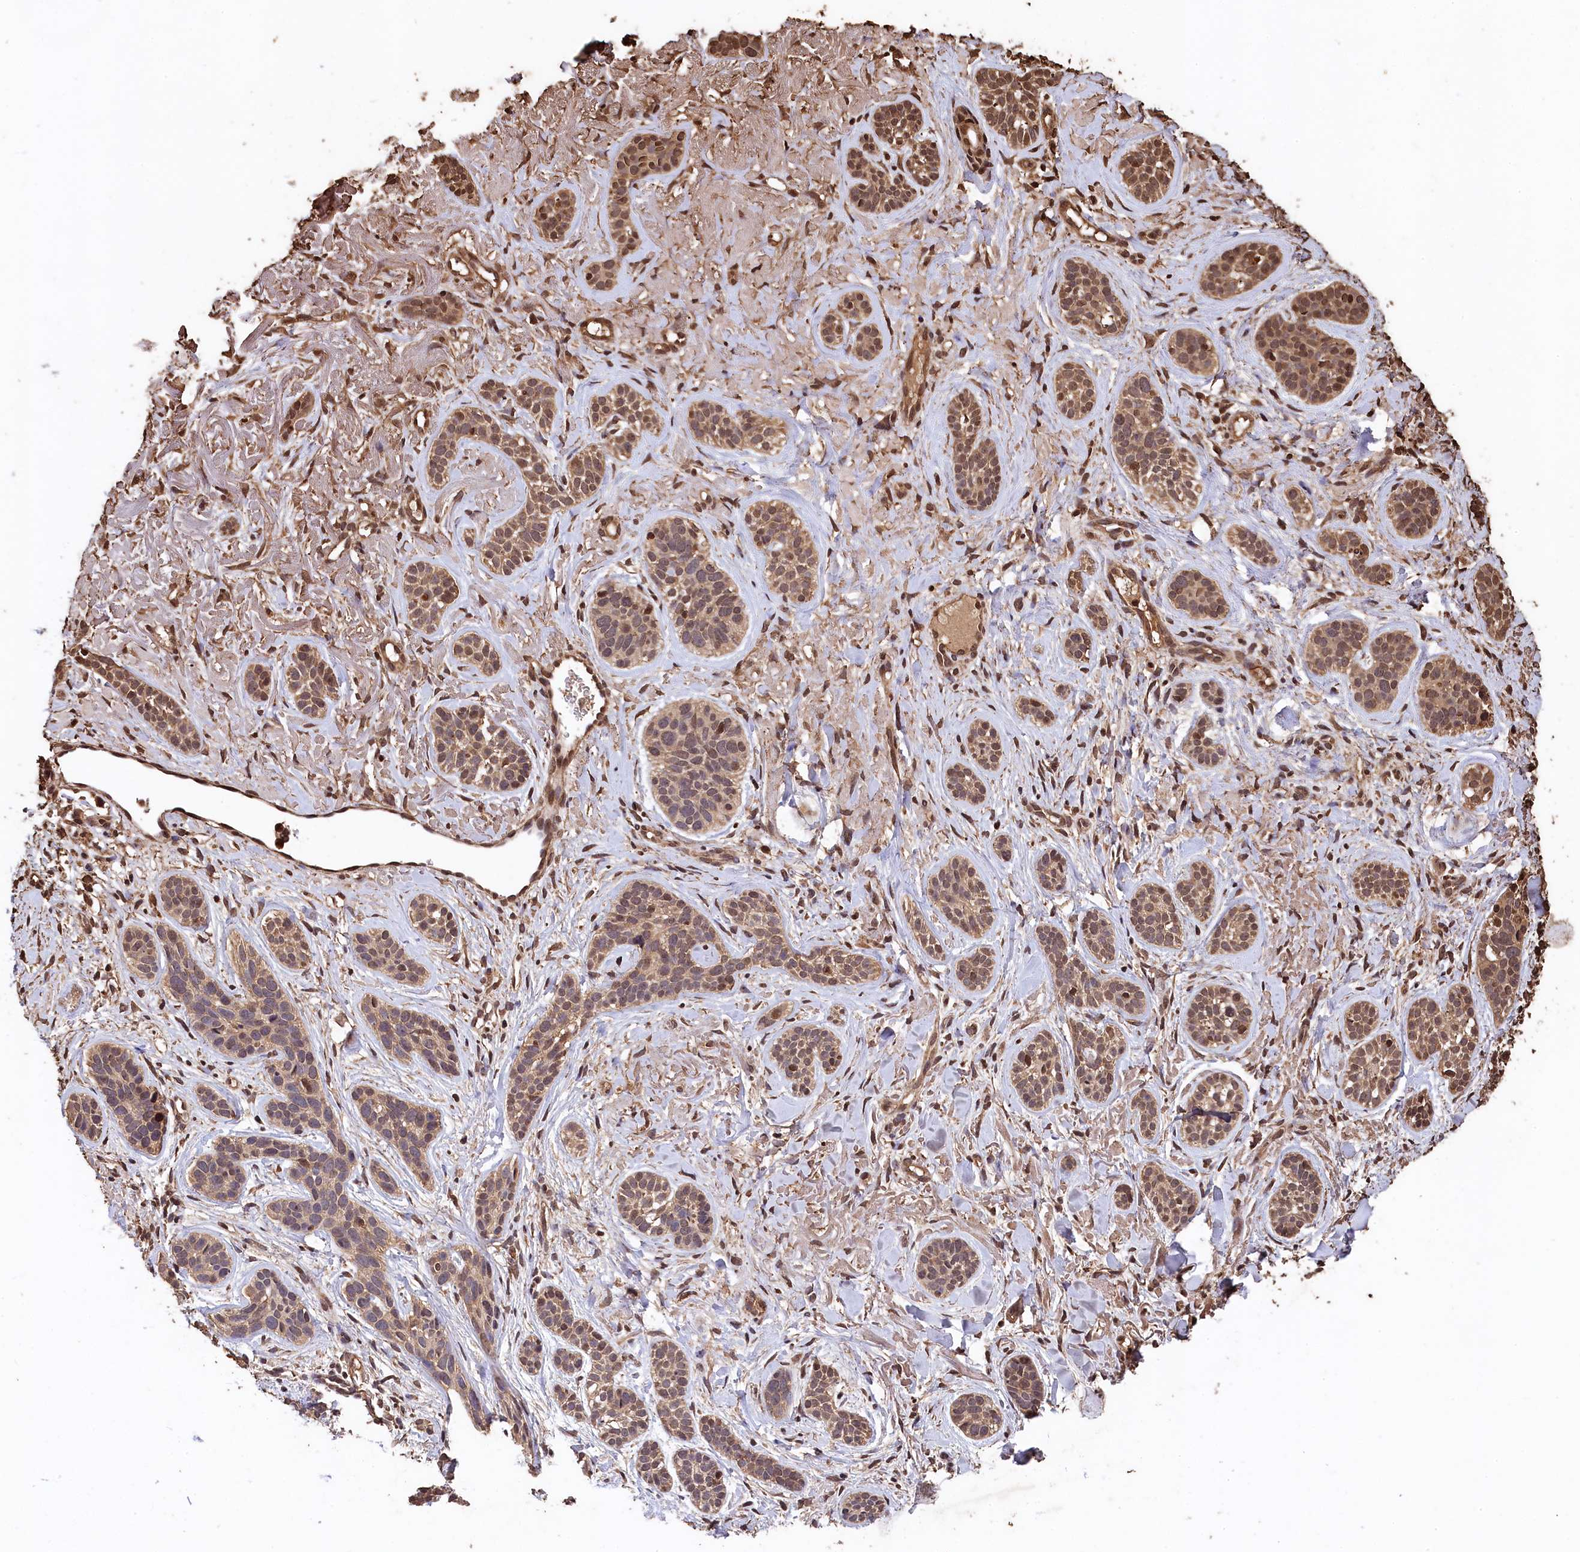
{"staining": {"intensity": "moderate", "quantity": "25%-75%", "location": "cytoplasmic/membranous,nuclear"}, "tissue": "skin cancer", "cell_type": "Tumor cells", "image_type": "cancer", "snomed": [{"axis": "morphology", "description": "Basal cell carcinoma"}, {"axis": "topography", "description": "Skin"}], "caption": "Protein staining exhibits moderate cytoplasmic/membranous and nuclear positivity in about 25%-75% of tumor cells in skin cancer. Using DAB (3,3'-diaminobenzidine) (brown) and hematoxylin (blue) stains, captured at high magnification using brightfield microscopy.", "gene": "CEP57L1", "patient": {"sex": "male", "age": 71}}